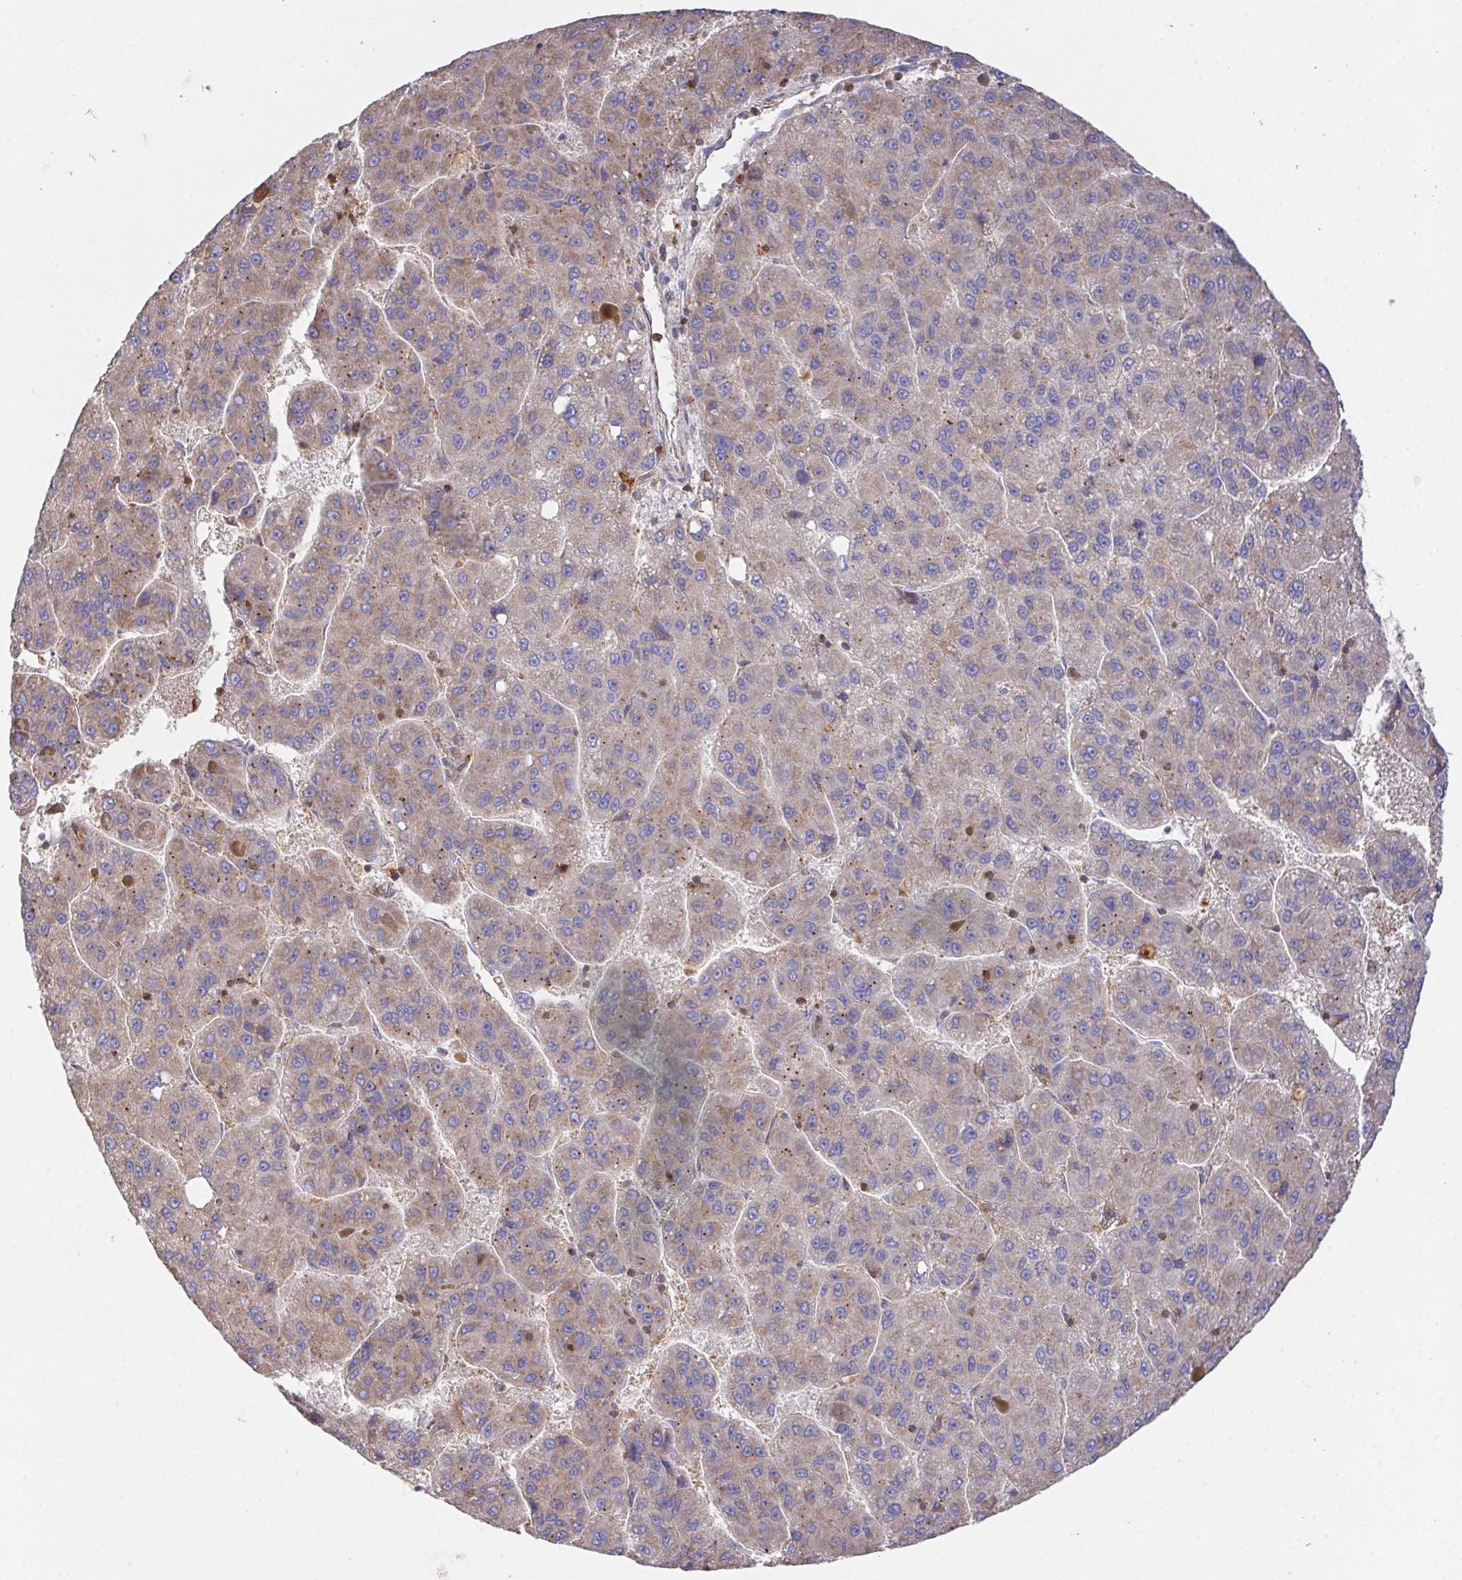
{"staining": {"intensity": "weak", "quantity": "25%-75%", "location": "cytoplasmic/membranous"}, "tissue": "liver cancer", "cell_type": "Tumor cells", "image_type": "cancer", "snomed": [{"axis": "morphology", "description": "Carcinoma, Hepatocellular, NOS"}, {"axis": "topography", "description": "Liver"}], "caption": "Immunohistochemistry (IHC) staining of hepatocellular carcinoma (liver), which reveals low levels of weak cytoplasmic/membranous staining in about 25%-75% of tumor cells indicating weak cytoplasmic/membranous protein staining. The staining was performed using DAB (brown) for protein detection and nuclei were counterstained in hematoxylin (blue).", "gene": "FAM241A", "patient": {"sex": "female", "age": 82}}